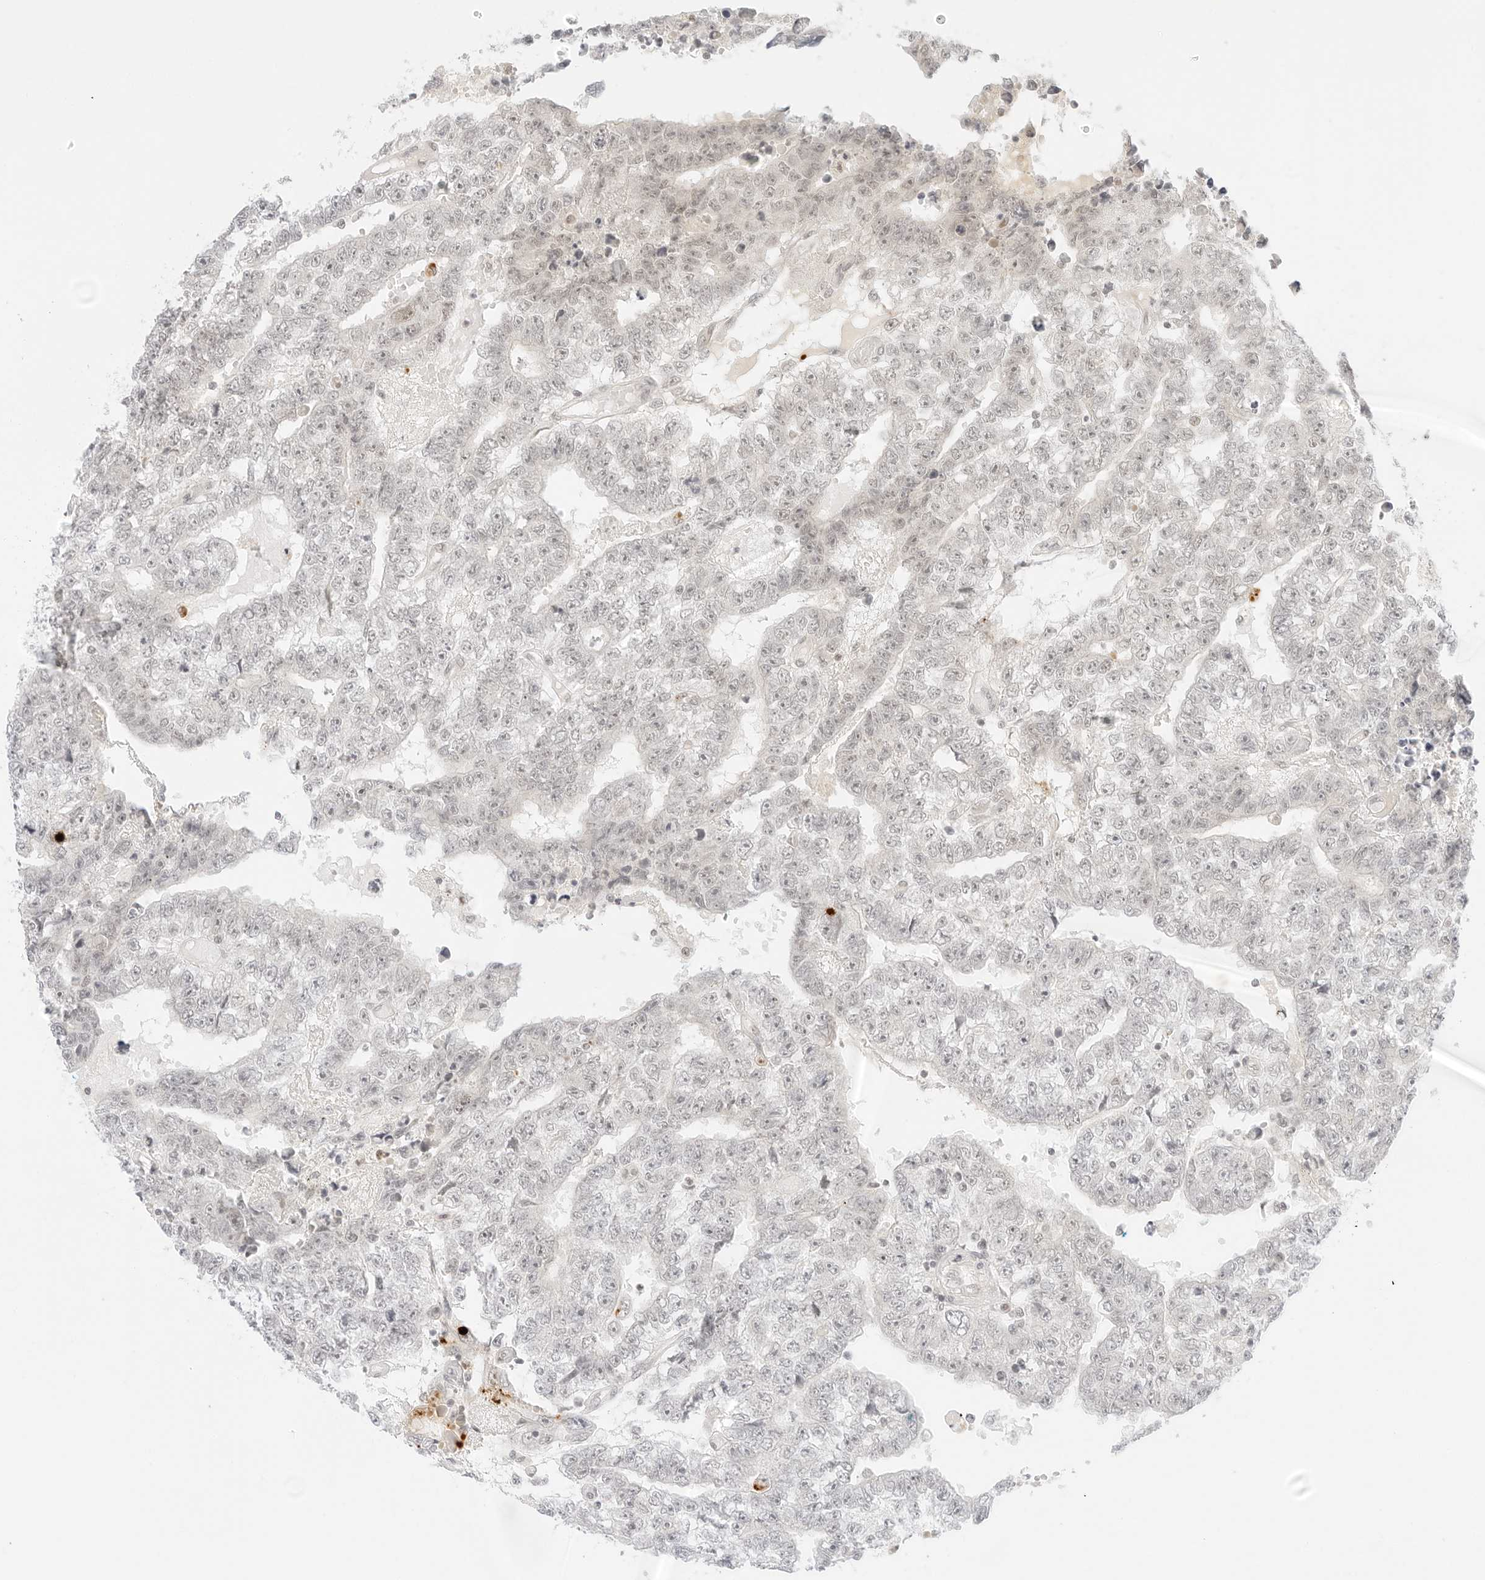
{"staining": {"intensity": "negative", "quantity": "none", "location": "none"}, "tissue": "testis cancer", "cell_type": "Tumor cells", "image_type": "cancer", "snomed": [{"axis": "morphology", "description": "Carcinoma, Embryonal, NOS"}, {"axis": "topography", "description": "Testis"}], "caption": "This is an immunohistochemistry (IHC) micrograph of human embryonal carcinoma (testis). There is no positivity in tumor cells.", "gene": "POLR3C", "patient": {"sex": "male", "age": 25}}